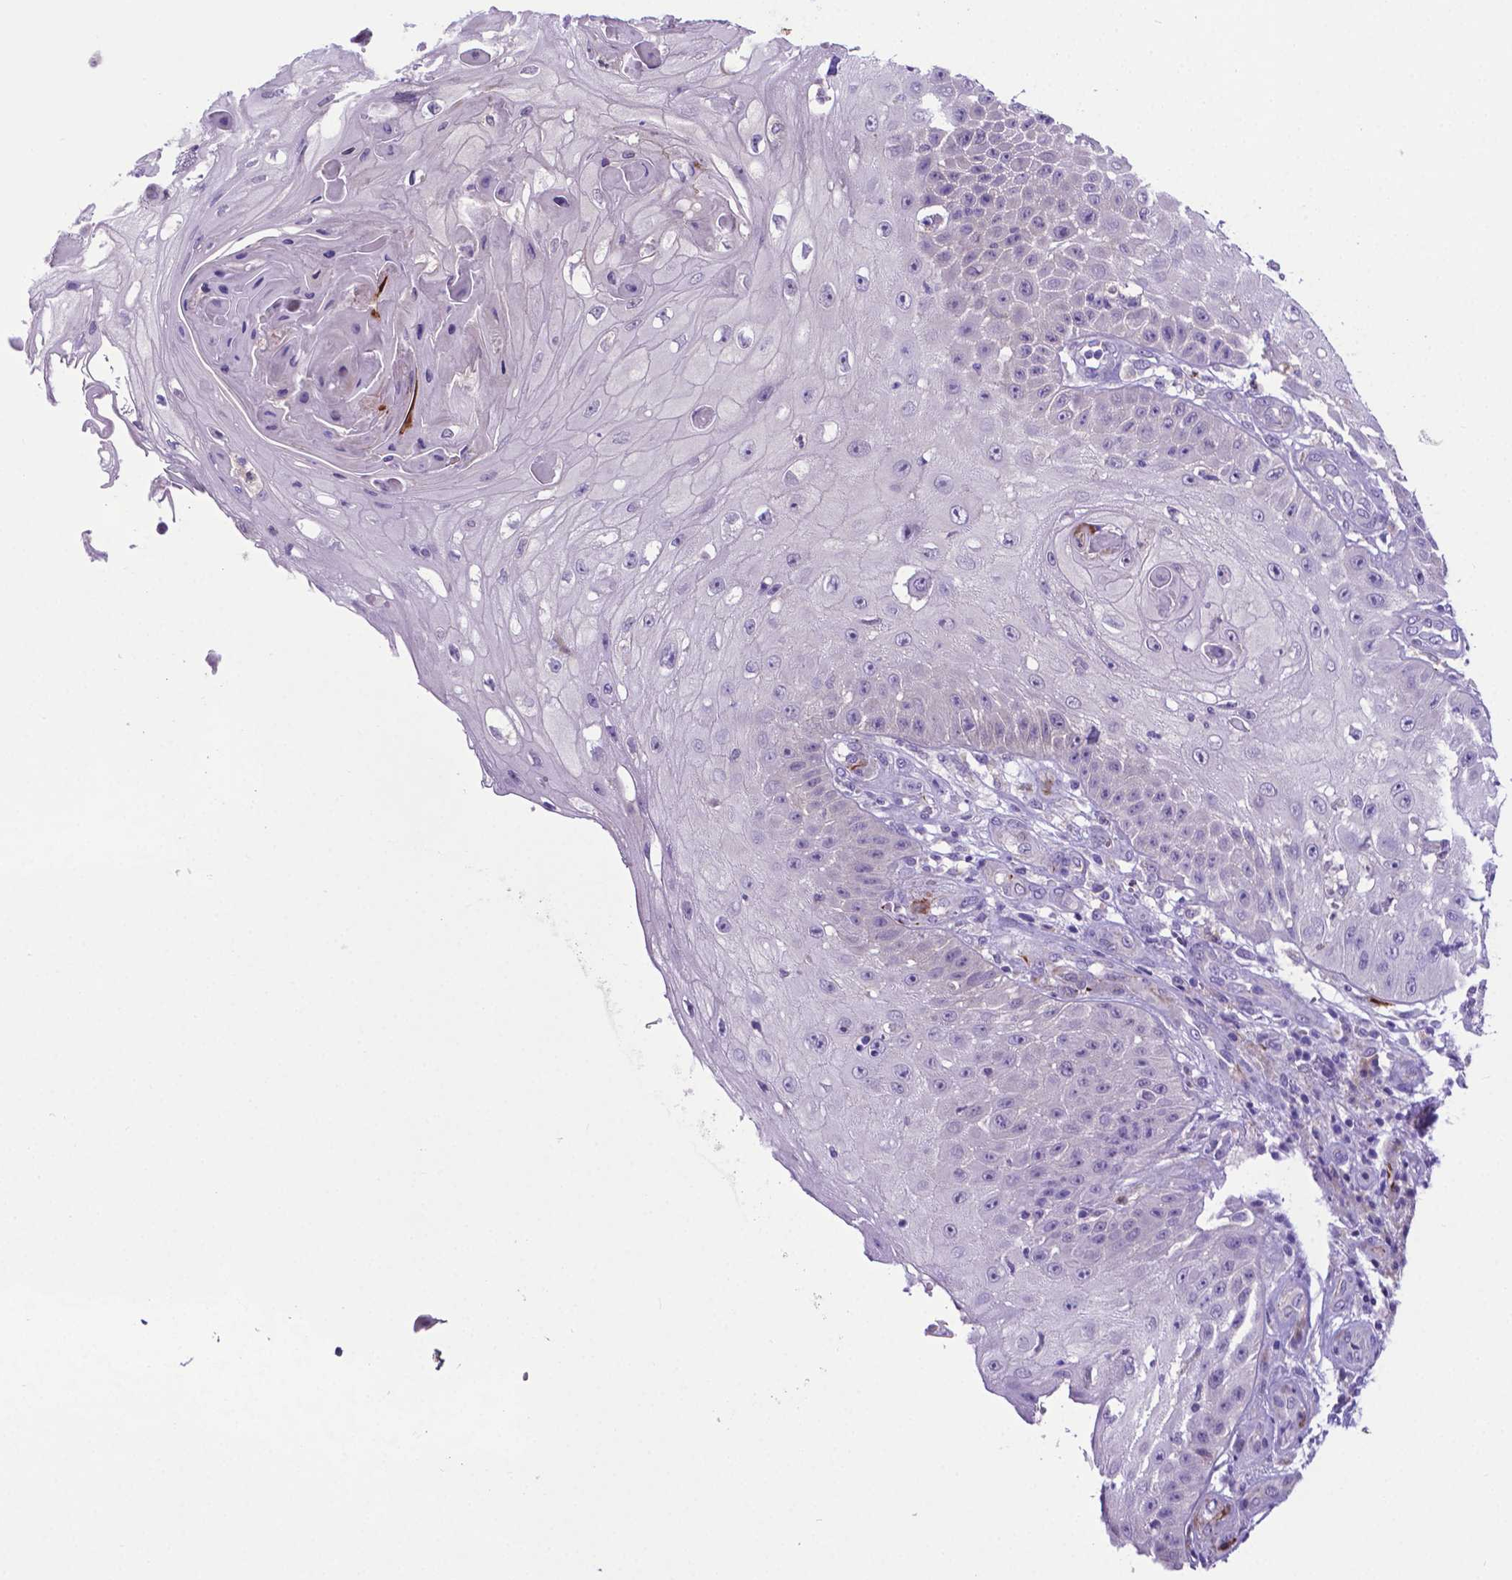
{"staining": {"intensity": "negative", "quantity": "none", "location": "none"}, "tissue": "skin cancer", "cell_type": "Tumor cells", "image_type": "cancer", "snomed": [{"axis": "morphology", "description": "Squamous cell carcinoma, NOS"}, {"axis": "topography", "description": "Skin"}], "caption": "Skin cancer (squamous cell carcinoma) was stained to show a protein in brown. There is no significant staining in tumor cells.", "gene": "LZTR1", "patient": {"sex": "male", "age": 70}}